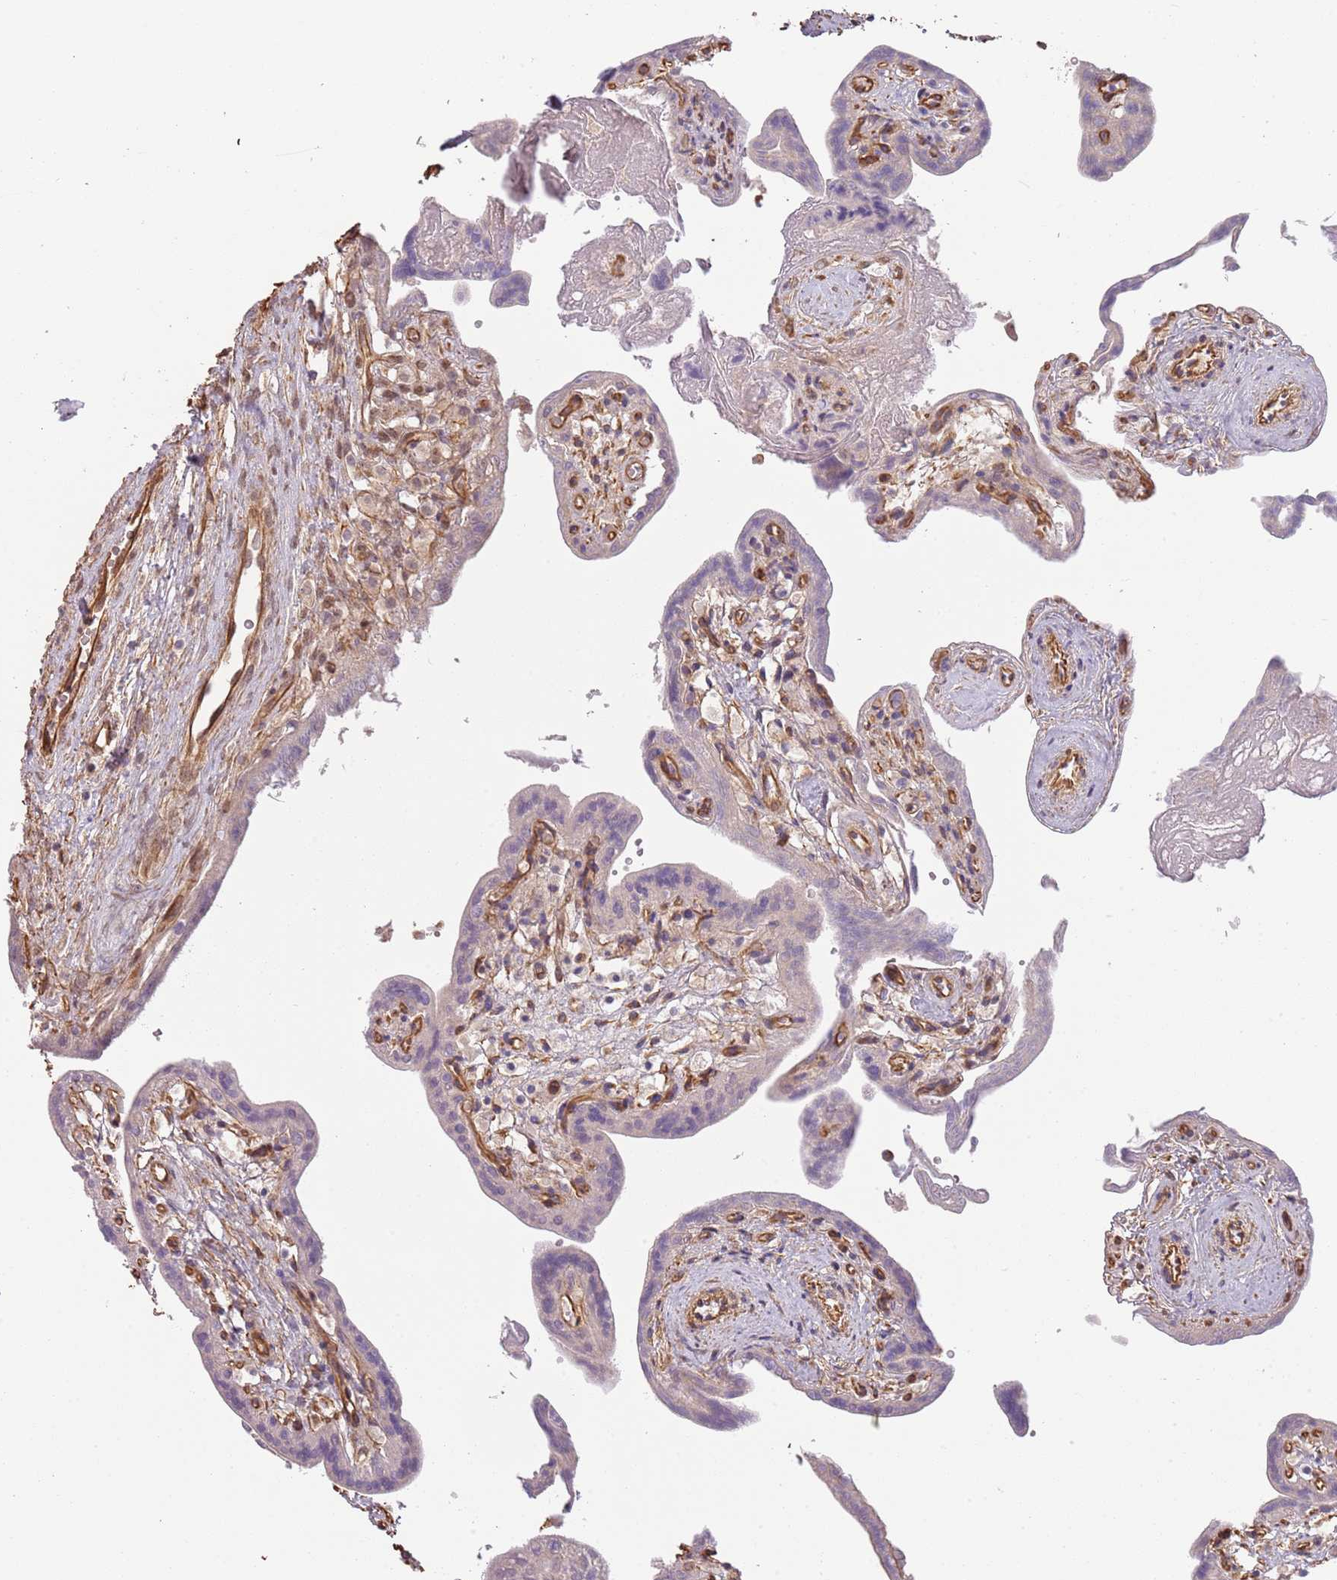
{"staining": {"intensity": "weak", "quantity": "<25%", "location": "nuclear"}, "tissue": "placenta", "cell_type": "Trophoblastic cells", "image_type": "normal", "snomed": [{"axis": "morphology", "description": "Normal tissue, NOS"}, {"axis": "topography", "description": "Placenta"}], "caption": "Histopathology image shows no significant protein expression in trophoblastic cells of normal placenta. The staining was performed using DAB (3,3'-diaminobenzidine) to visualize the protein expression in brown, while the nuclei were stained in blue with hematoxylin (Magnification: 20x).", "gene": "SURF2", "patient": {"sex": "female", "age": 37}}